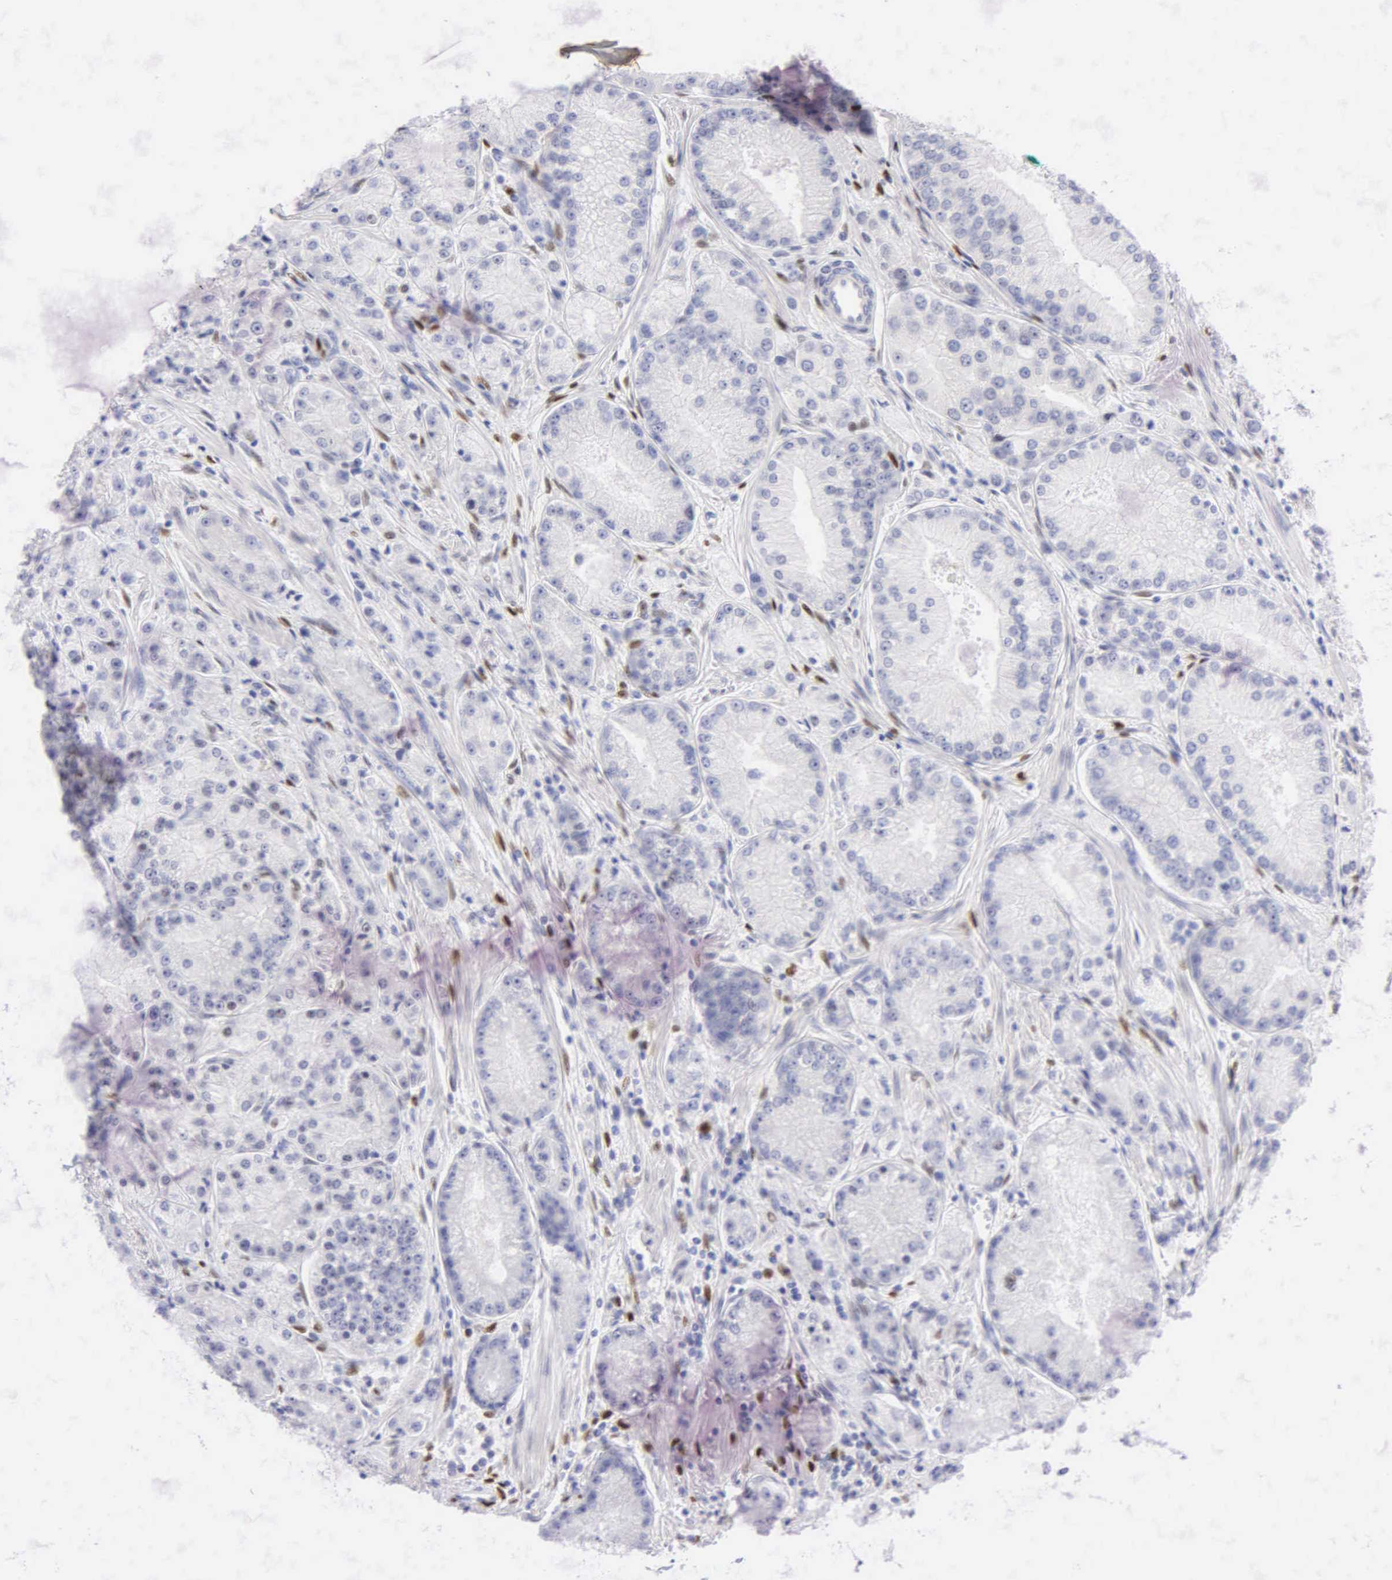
{"staining": {"intensity": "negative", "quantity": "none", "location": "none"}, "tissue": "prostate cancer", "cell_type": "Tumor cells", "image_type": "cancer", "snomed": [{"axis": "morphology", "description": "Adenocarcinoma, Medium grade"}, {"axis": "topography", "description": "Prostate"}], "caption": "A histopathology image of human prostate cancer (medium-grade adenocarcinoma) is negative for staining in tumor cells.", "gene": "PGR", "patient": {"sex": "male", "age": 72}}